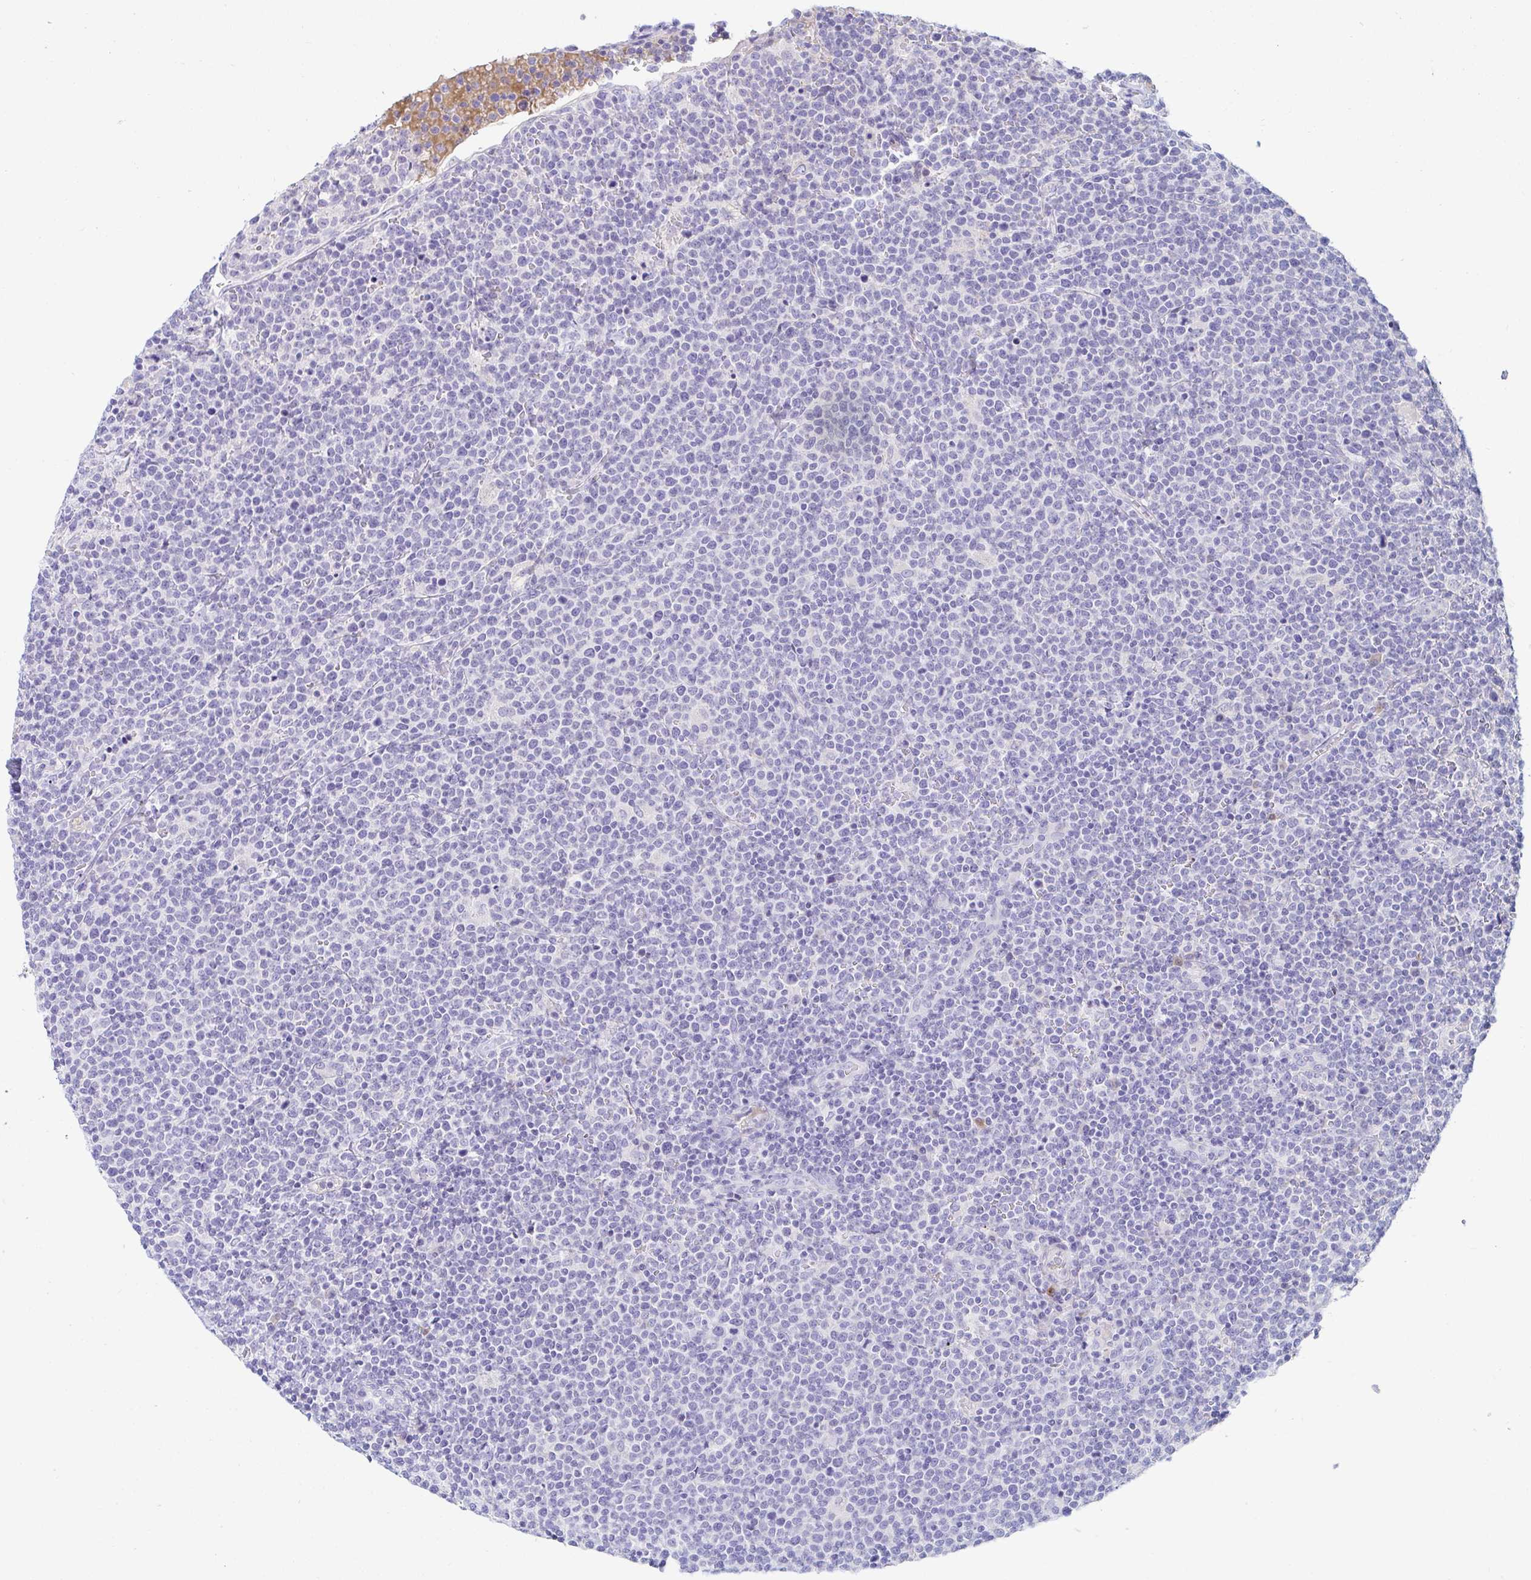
{"staining": {"intensity": "negative", "quantity": "none", "location": "none"}, "tissue": "lymphoma", "cell_type": "Tumor cells", "image_type": "cancer", "snomed": [{"axis": "morphology", "description": "Malignant lymphoma, non-Hodgkin's type, High grade"}, {"axis": "topography", "description": "Lymph node"}], "caption": "Malignant lymphoma, non-Hodgkin's type (high-grade) was stained to show a protein in brown. There is no significant staining in tumor cells.", "gene": "C4orf17", "patient": {"sex": "male", "age": 61}}